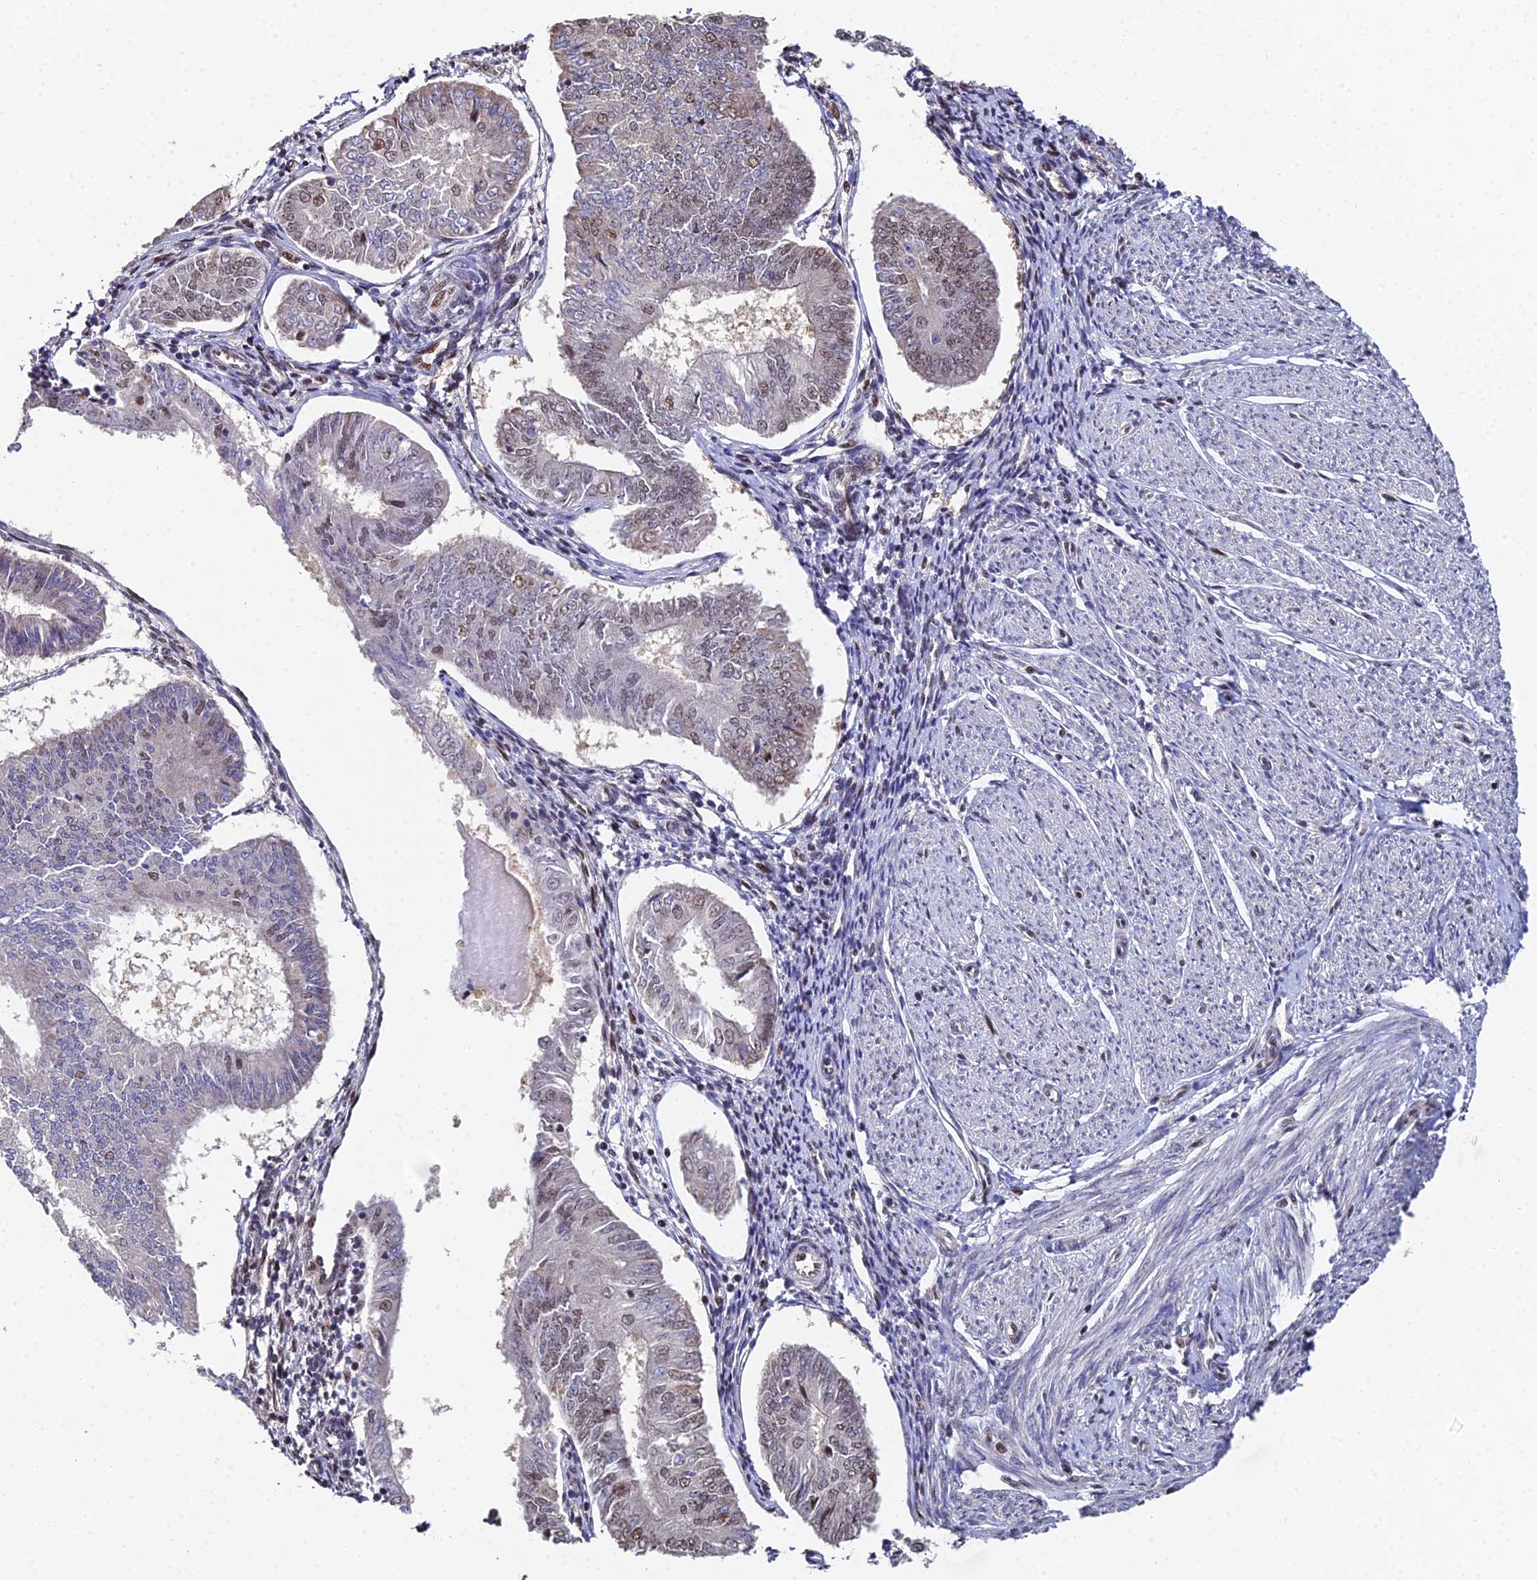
{"staining": {"intensity": "moderate", "quantity": "25%-75%", "location": "nuclear"}, "tissue": "endometrial cancer", "cell_type": "Tumor cells", "image_type": "cancer", "snomed": [{"axis": "morphology", "description": "Adenocarcinoma, NOS"}, {"axis": "topography", "description": "Endometrium"}], "caption": "Adenocarcinoma (endometrial) stained for a protein displays moderate nuclear positivity in tumor cells.", "gene": "TIFA", "patient": {"sex": "female", "age": 58}}